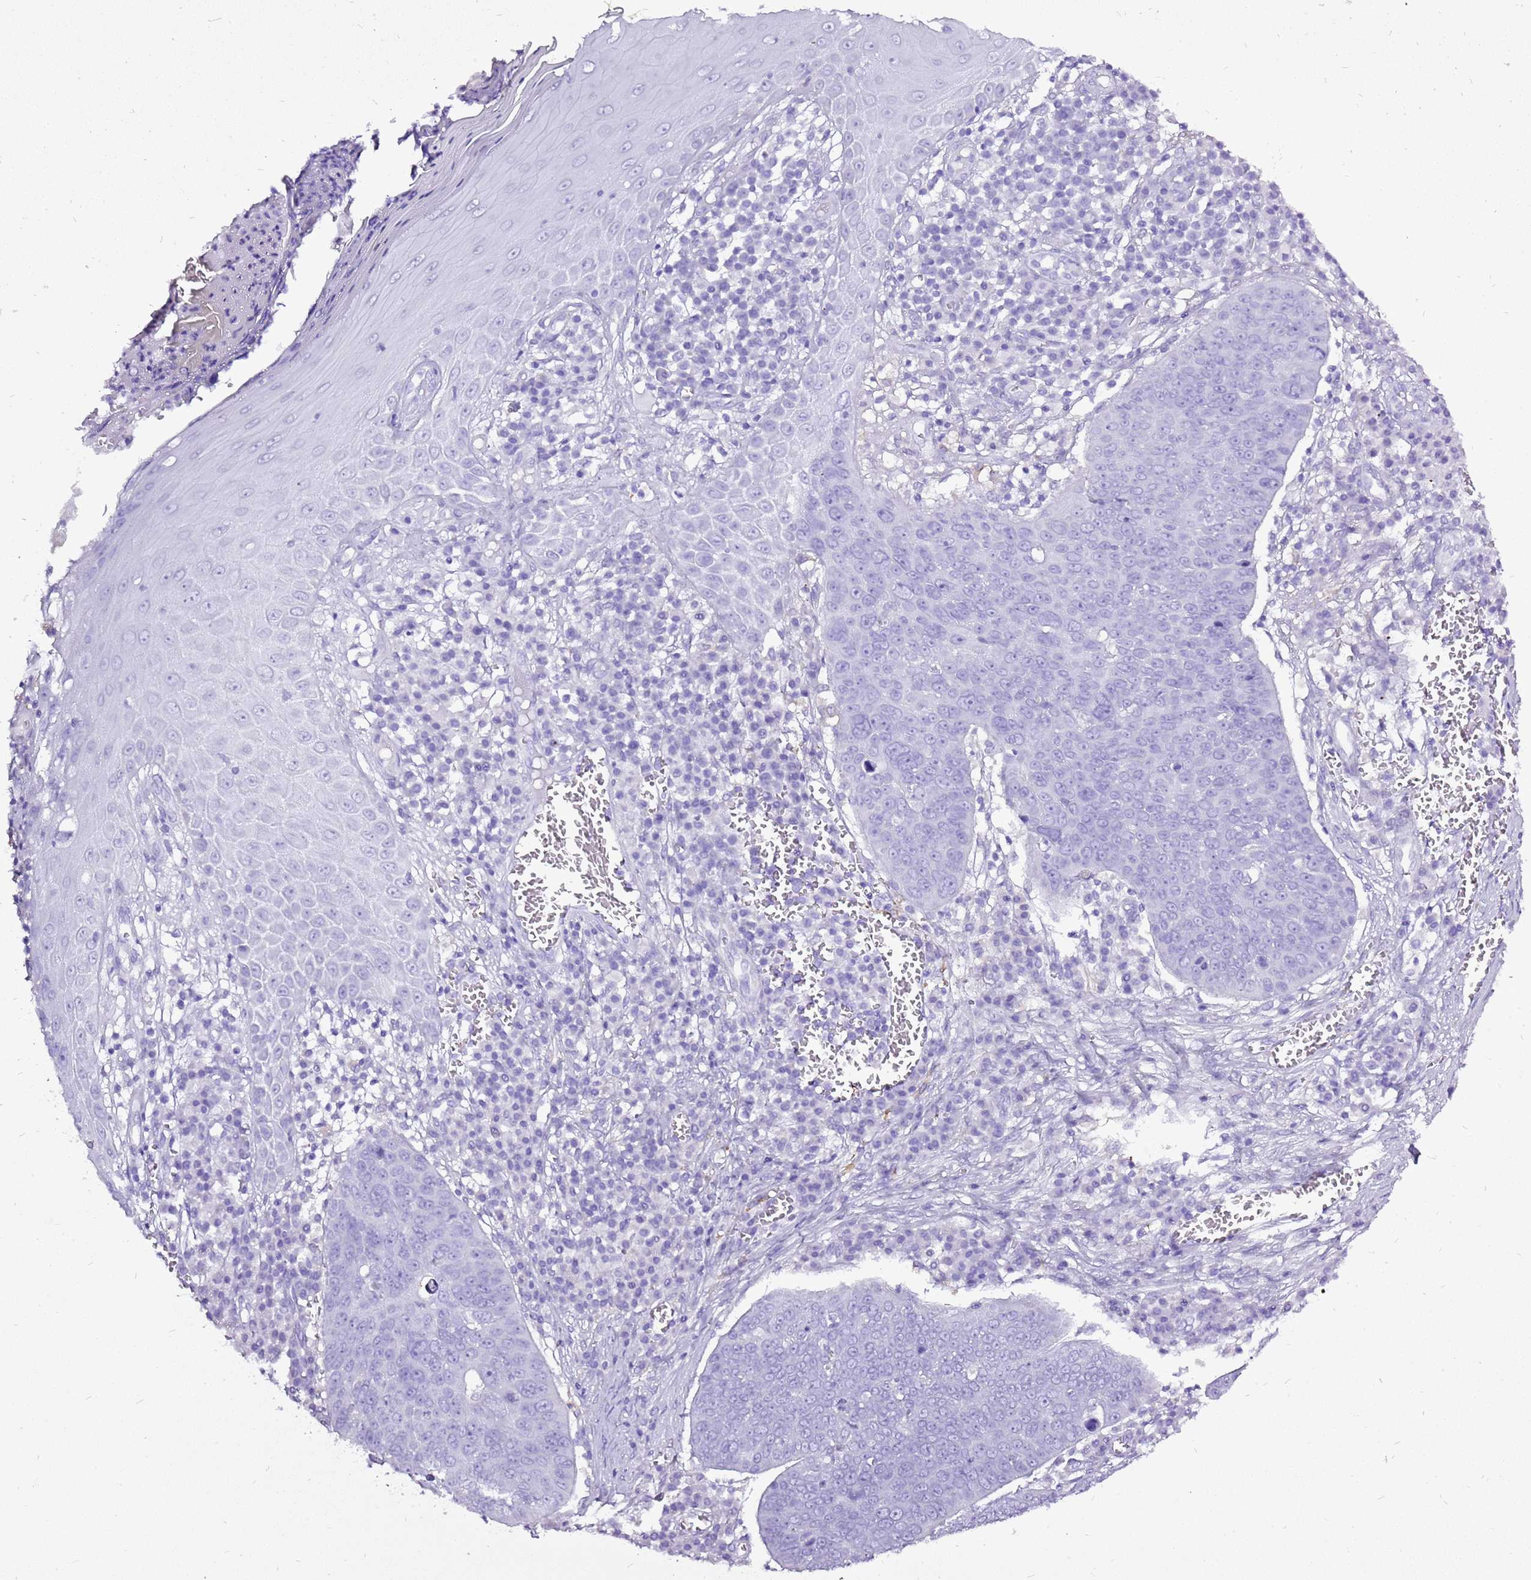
{"staining": {"intensity": "negative", "quantity": "none", "location": "none"}, "tissue": "skin cancer", "cell_type": "Tumor cells", "image_type": "cancer", "snomed": [{"axis": "morphology", "description": "Squamous cell carcinoma, NOS"}, {"axis": "topography", "description": "Skin"}], "caption": "The immunohistochemistry histopathology image has no significant expression in tumor cells of skin cancer tissue.", "gene": "ACSS3", "patient": {"sex": "male", "age": 71}}